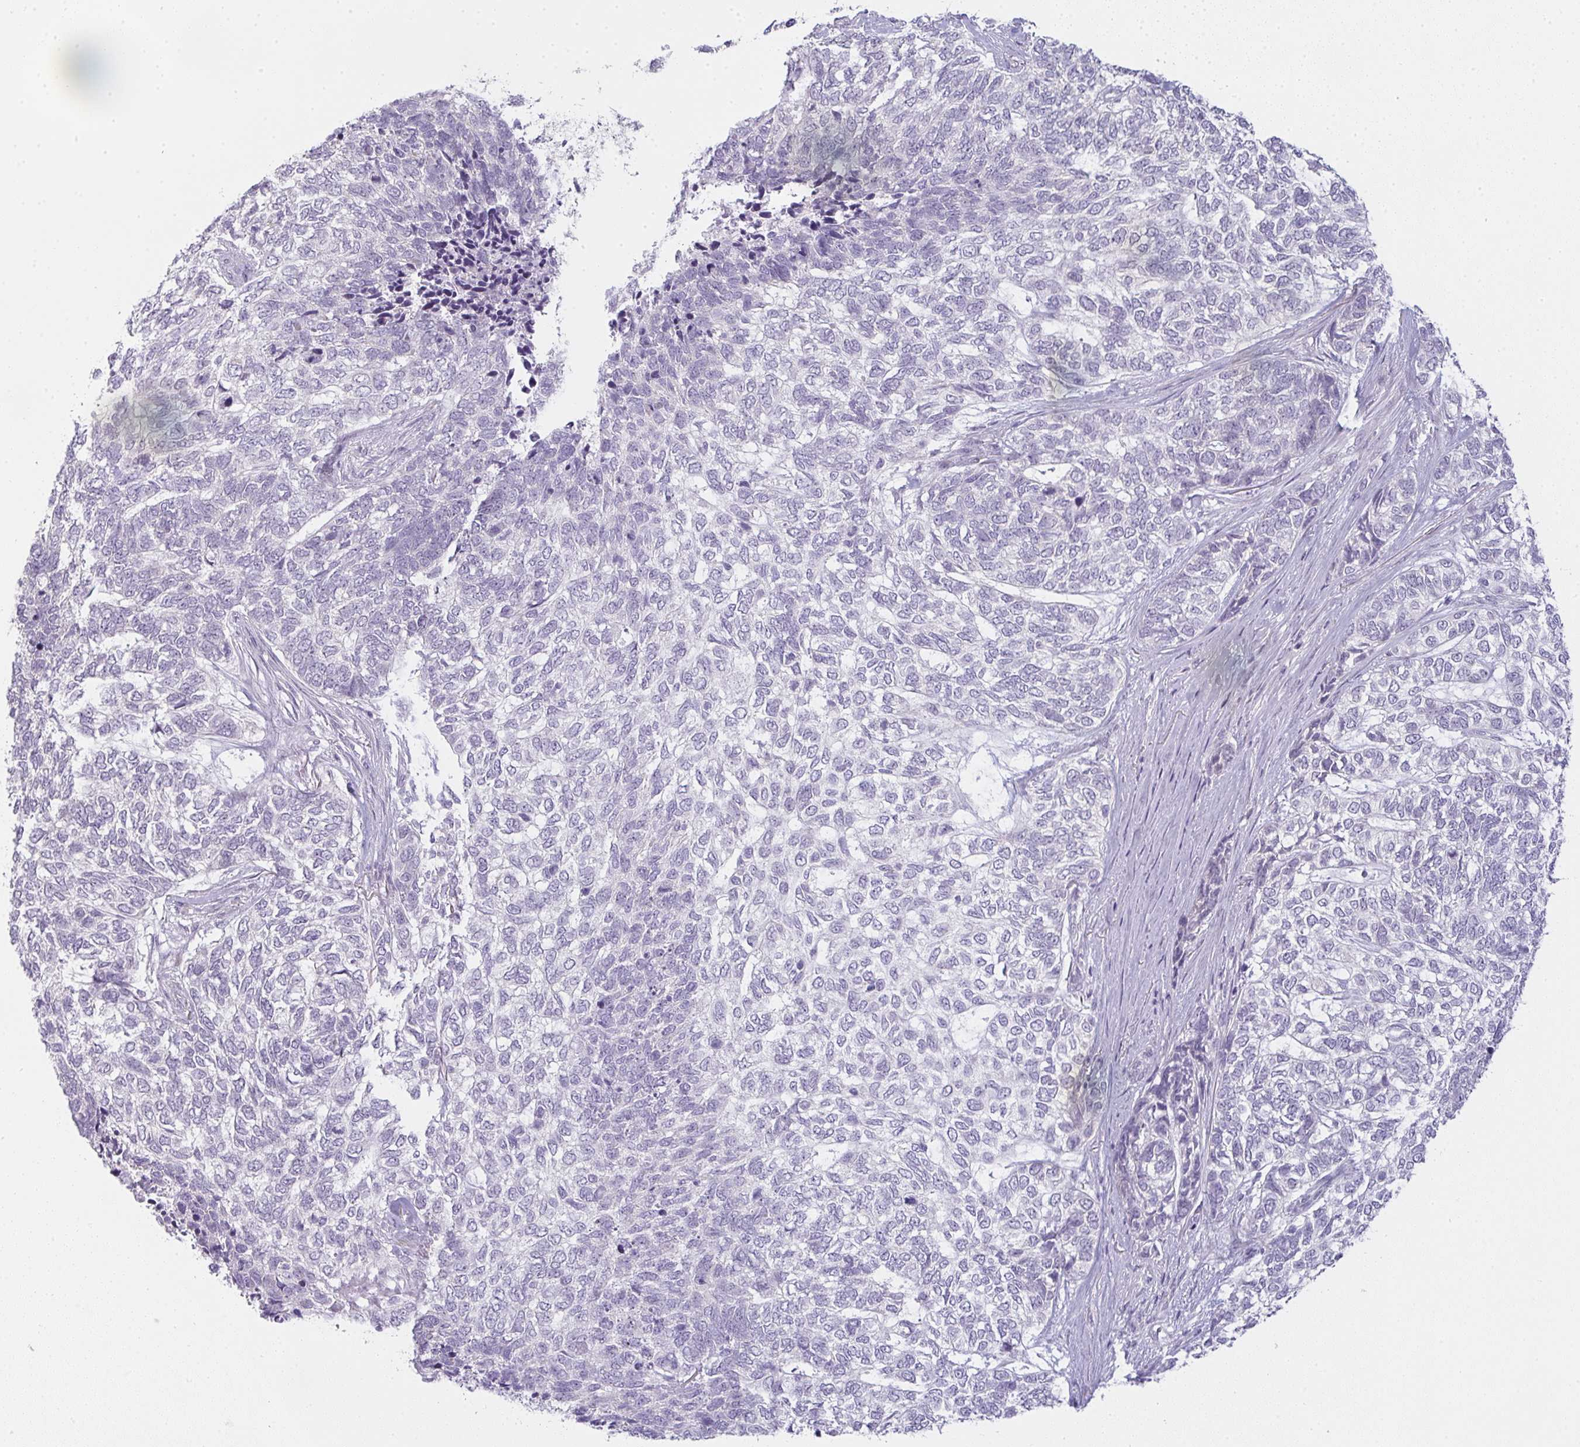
{"staining": {"intensity": "negative", "quantity": "none", "location": "none"}, "tissue": "skin cancer", "cell_type": "Tumor cells", "image_type": "cancer", "snomed": [{"axis": "morphology", "description": "Basal cell carcinoma"}, {"axis": "topography", "description": "Skin"}], "caption": "The histopathology image displays no significant staining in tumor cells of skin cancer.", "gene": "SIRPB2", "patient": {"sex": "female", "age": 65}}